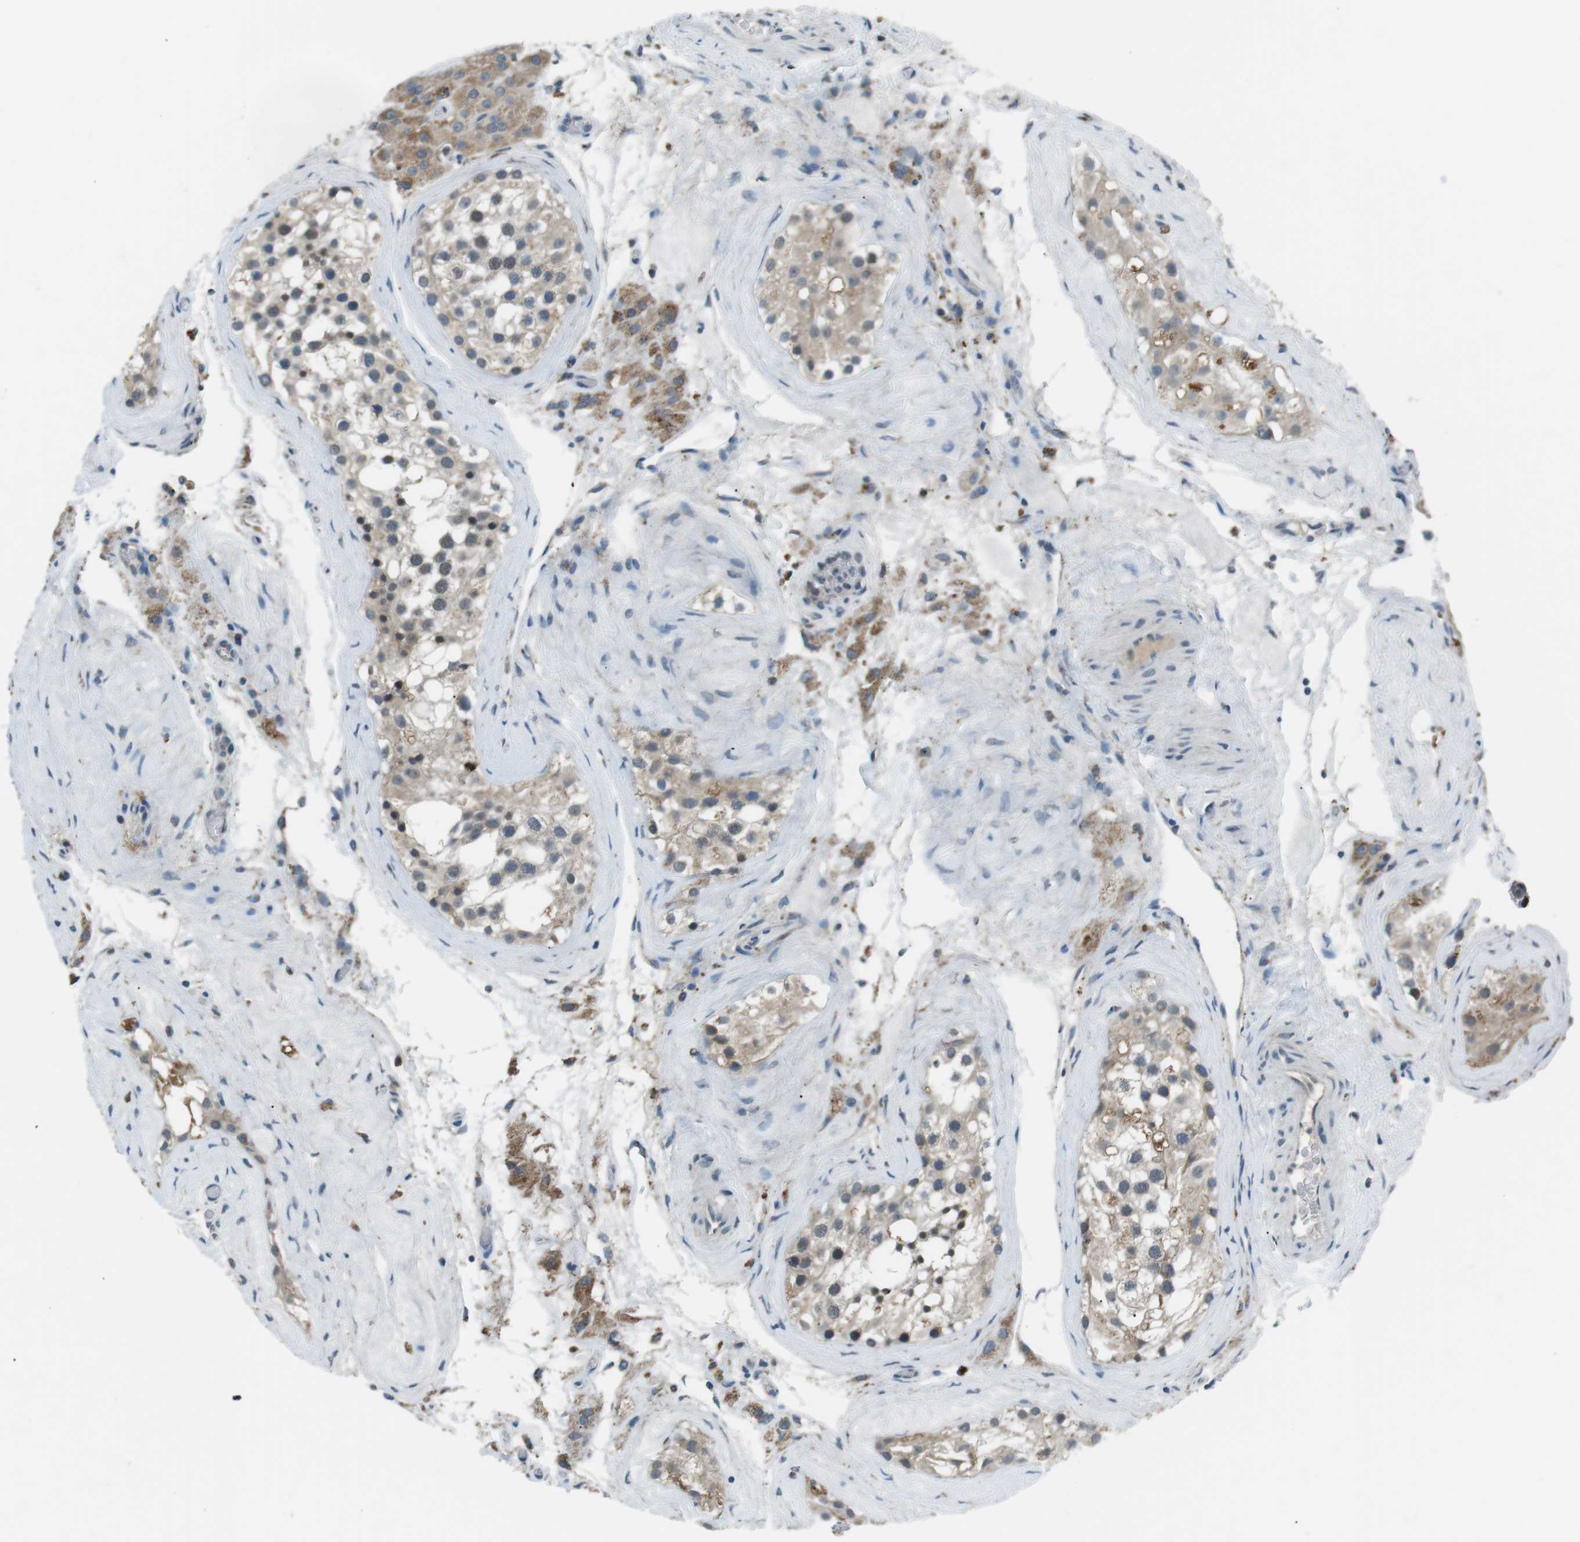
{"staining": {"intensity": "weak", "quantity": ">75%", "location": "cytoplasmic/membranous"}, "tissue": "testis", "cell_type": "Cells in seminiferous ducts", "image_type": "normal", "snomed": [{"axis": "morphology", "description": "Normal tissue, NOS"}, {"axis": "morphology", "description": "Seminoma, NOS"}, {"axis": "topography", "description": "Testis"}], "caption": "Protein expression analysis of benign human testis reveals weak cytoplasmic/membranous expression in about >75% of cells in seminiferous ducts. Nuclei are stained in blue.", "gene": "FAM3B", "patient": {"sex": "male", "age": 71}}